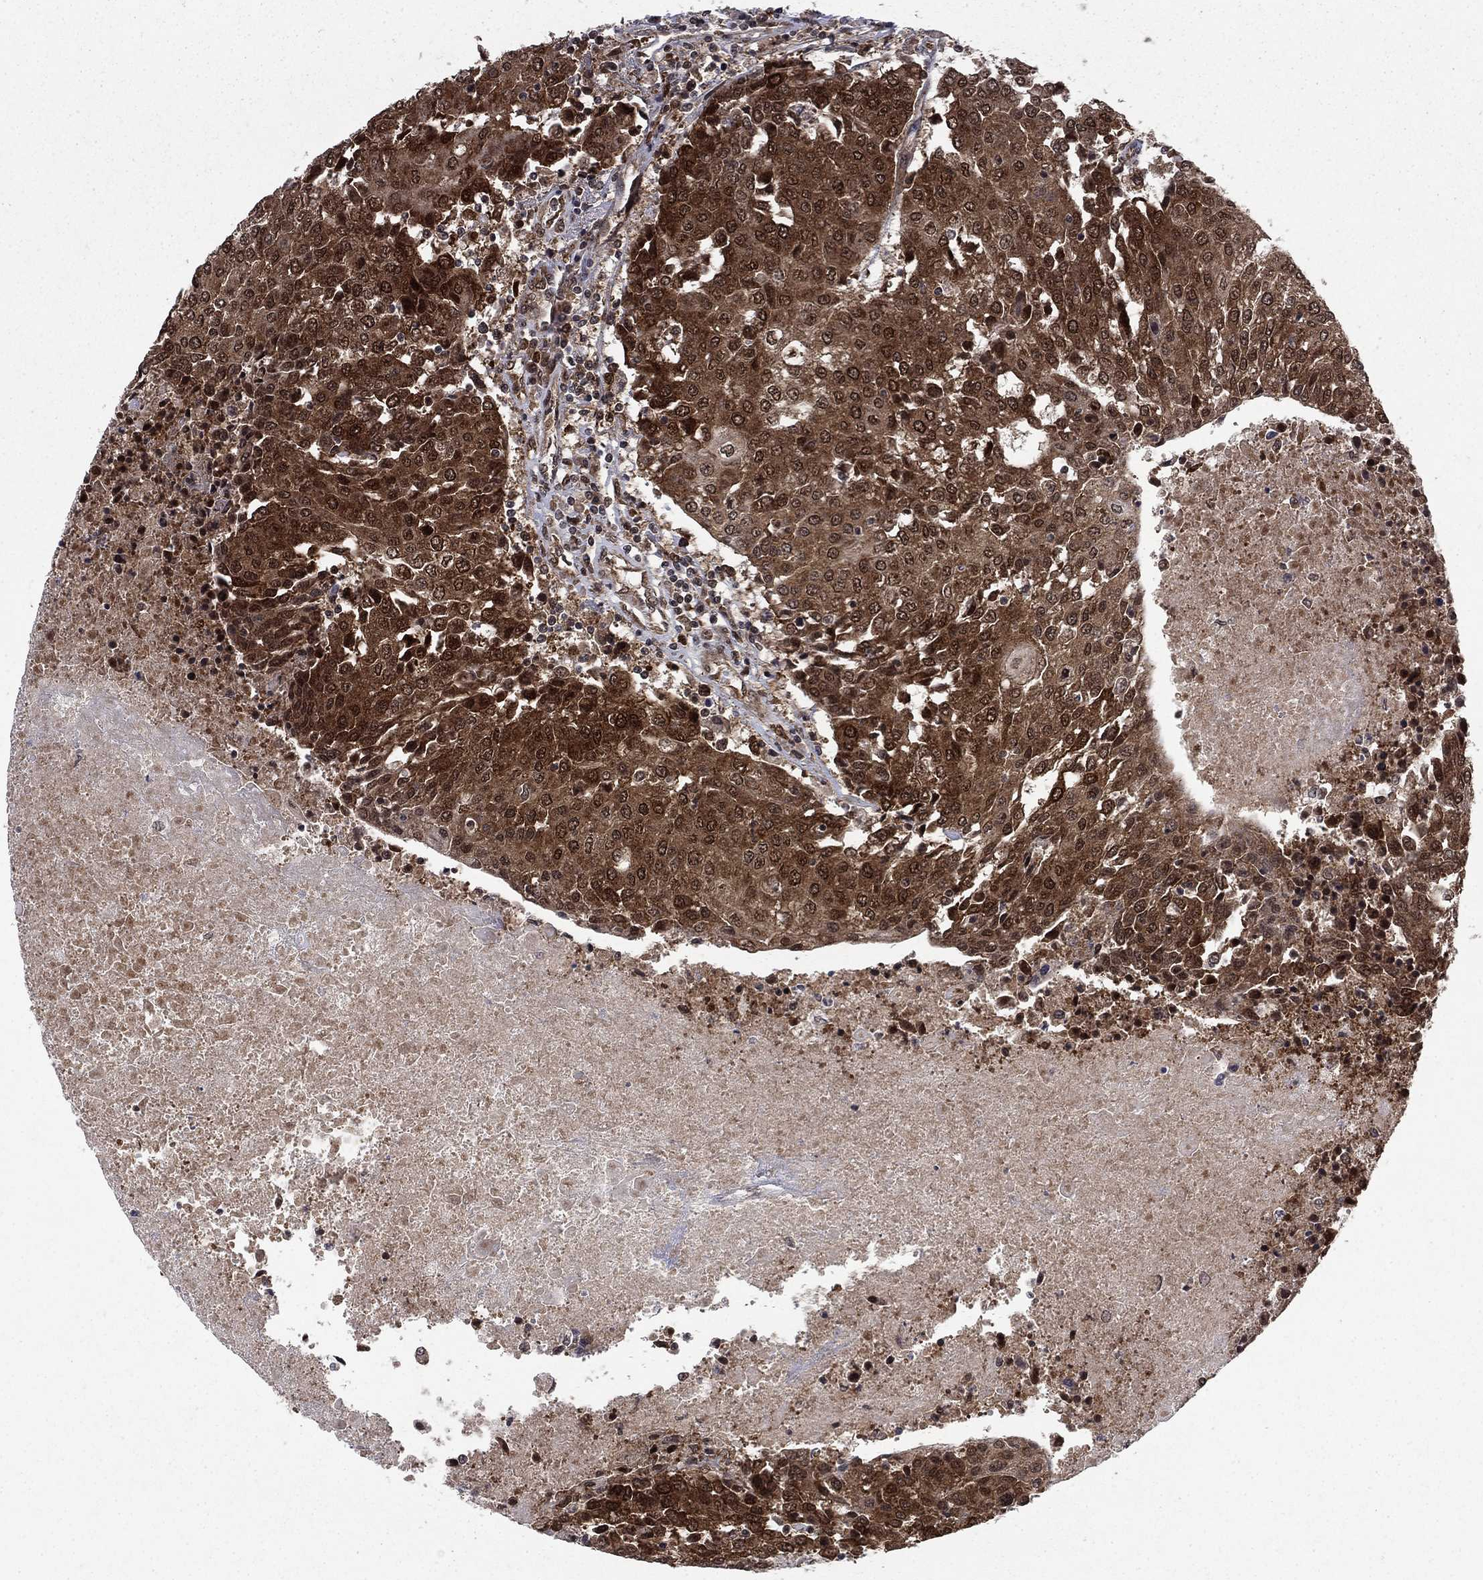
{"staining": {"intensity": "strong", "quantity": ">75%", "location": "cytoplasmic/membranous,nuclear"}, "tissue": "urothelial cancer", "cell_type": "Tumor cells", "image_type": "cancer", "snomed": [{"axis": "morphology", "description": "Urothelial carcinoma, High grade"}, {"axis": "topography", "description": "Urinary bladder"}], "caption": "A high-resolution photomicrograph shows IHC staining of high-grade urothelial carcinoma, which exhibits strong cytoplasmic/membranous and nuclear positivity in about >75% of tumor cells.", "gene": "DNAJA1", "patient": {"sex": "female", "age": 85}}